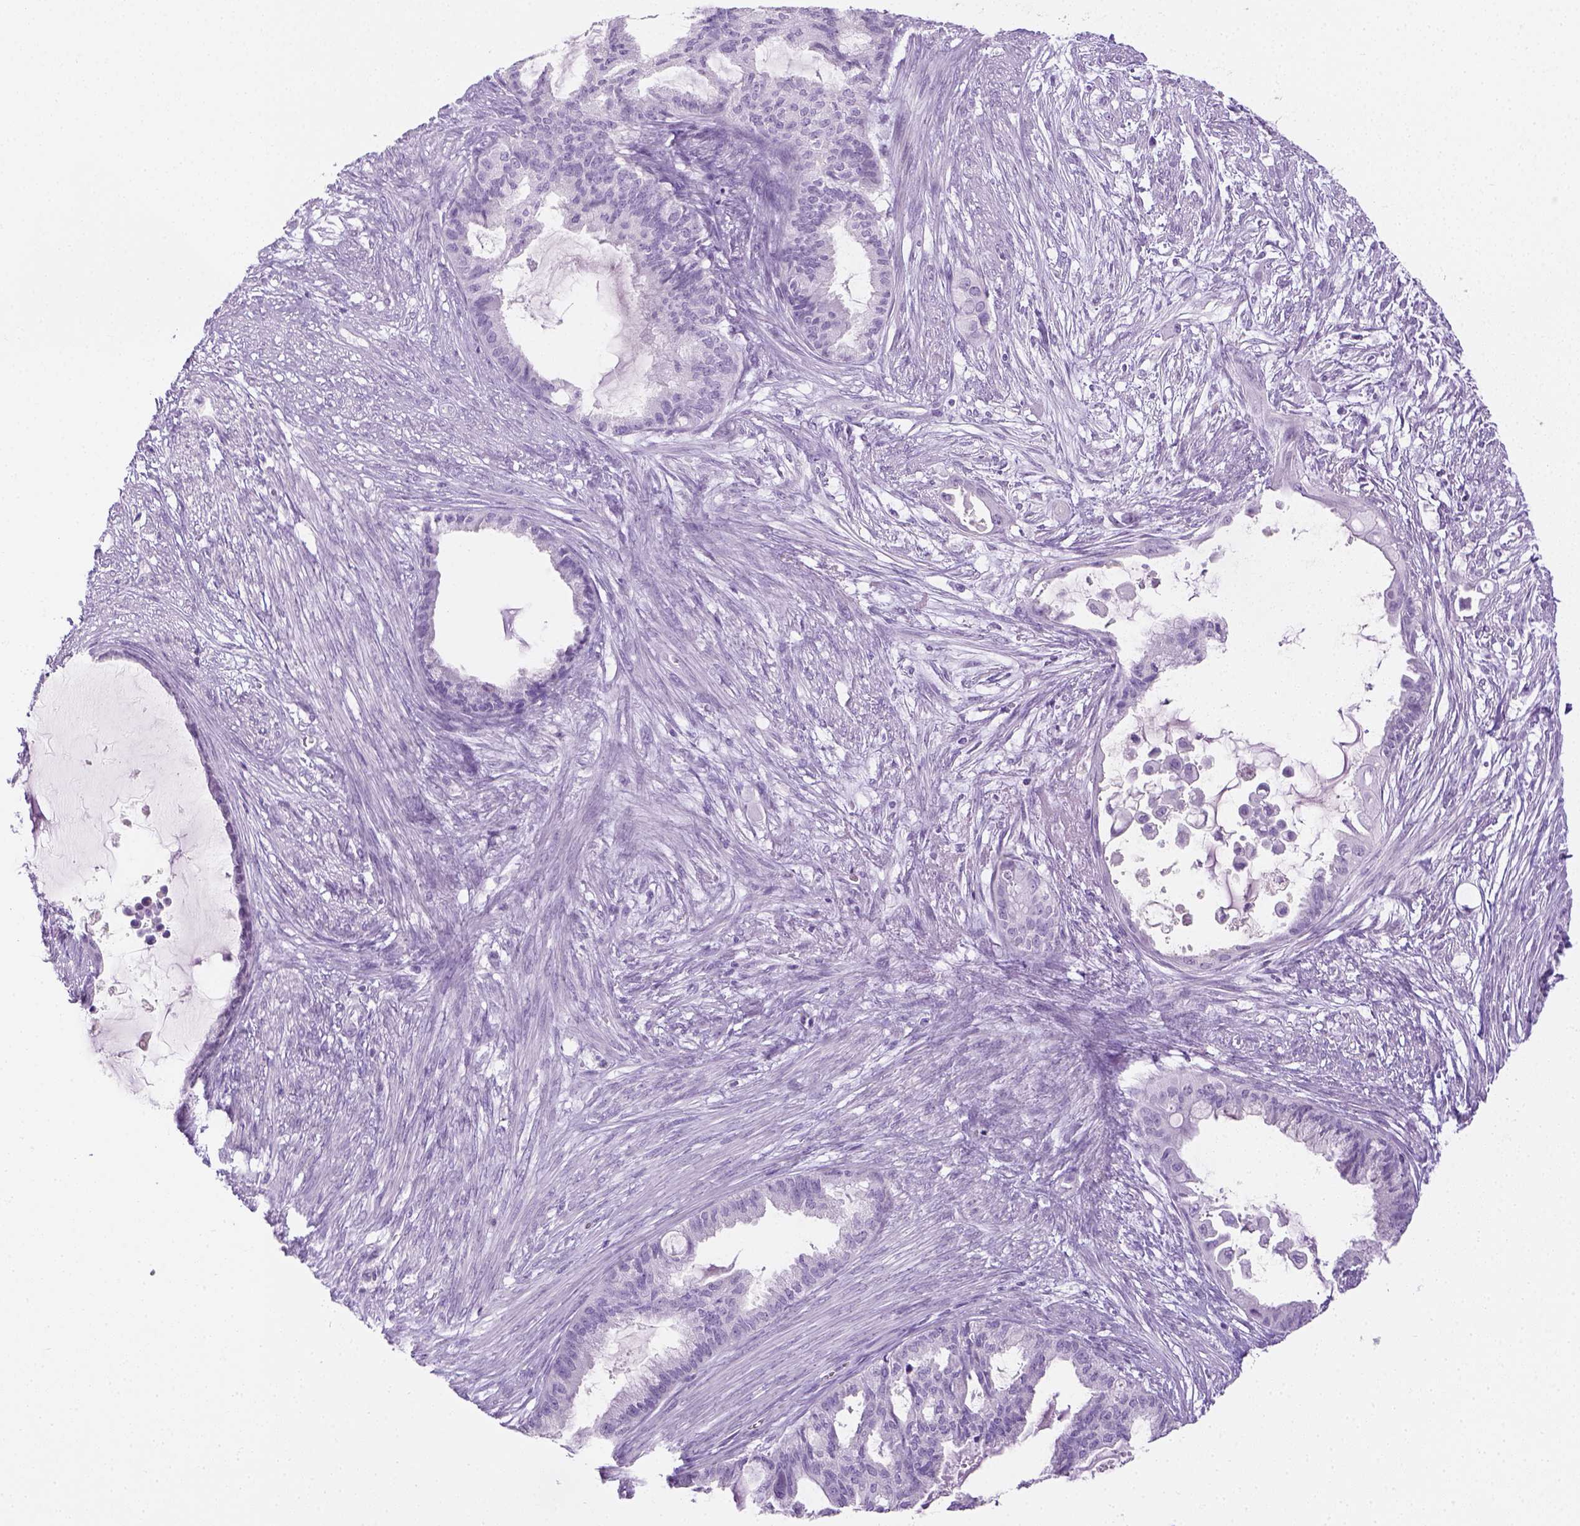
{"staining": {"intensity": "negative", "quantity": "none", "location": "none"}, "tissue": "endometrial cancer", "cell_type": "Tumor cells", "image_type": "cancer", "snomed": [{"axis": "morphology", "description": "Adenocarcinoma, NOS"}, {"axis": "topography", "description": "Endometrium"}], "caption": "Human endometrial adenocarcinoma stained for a protein using IHC displays no staining in tumor cells.", "gene": "LGSN", "patient": {"sex": "female", "age": 86}}